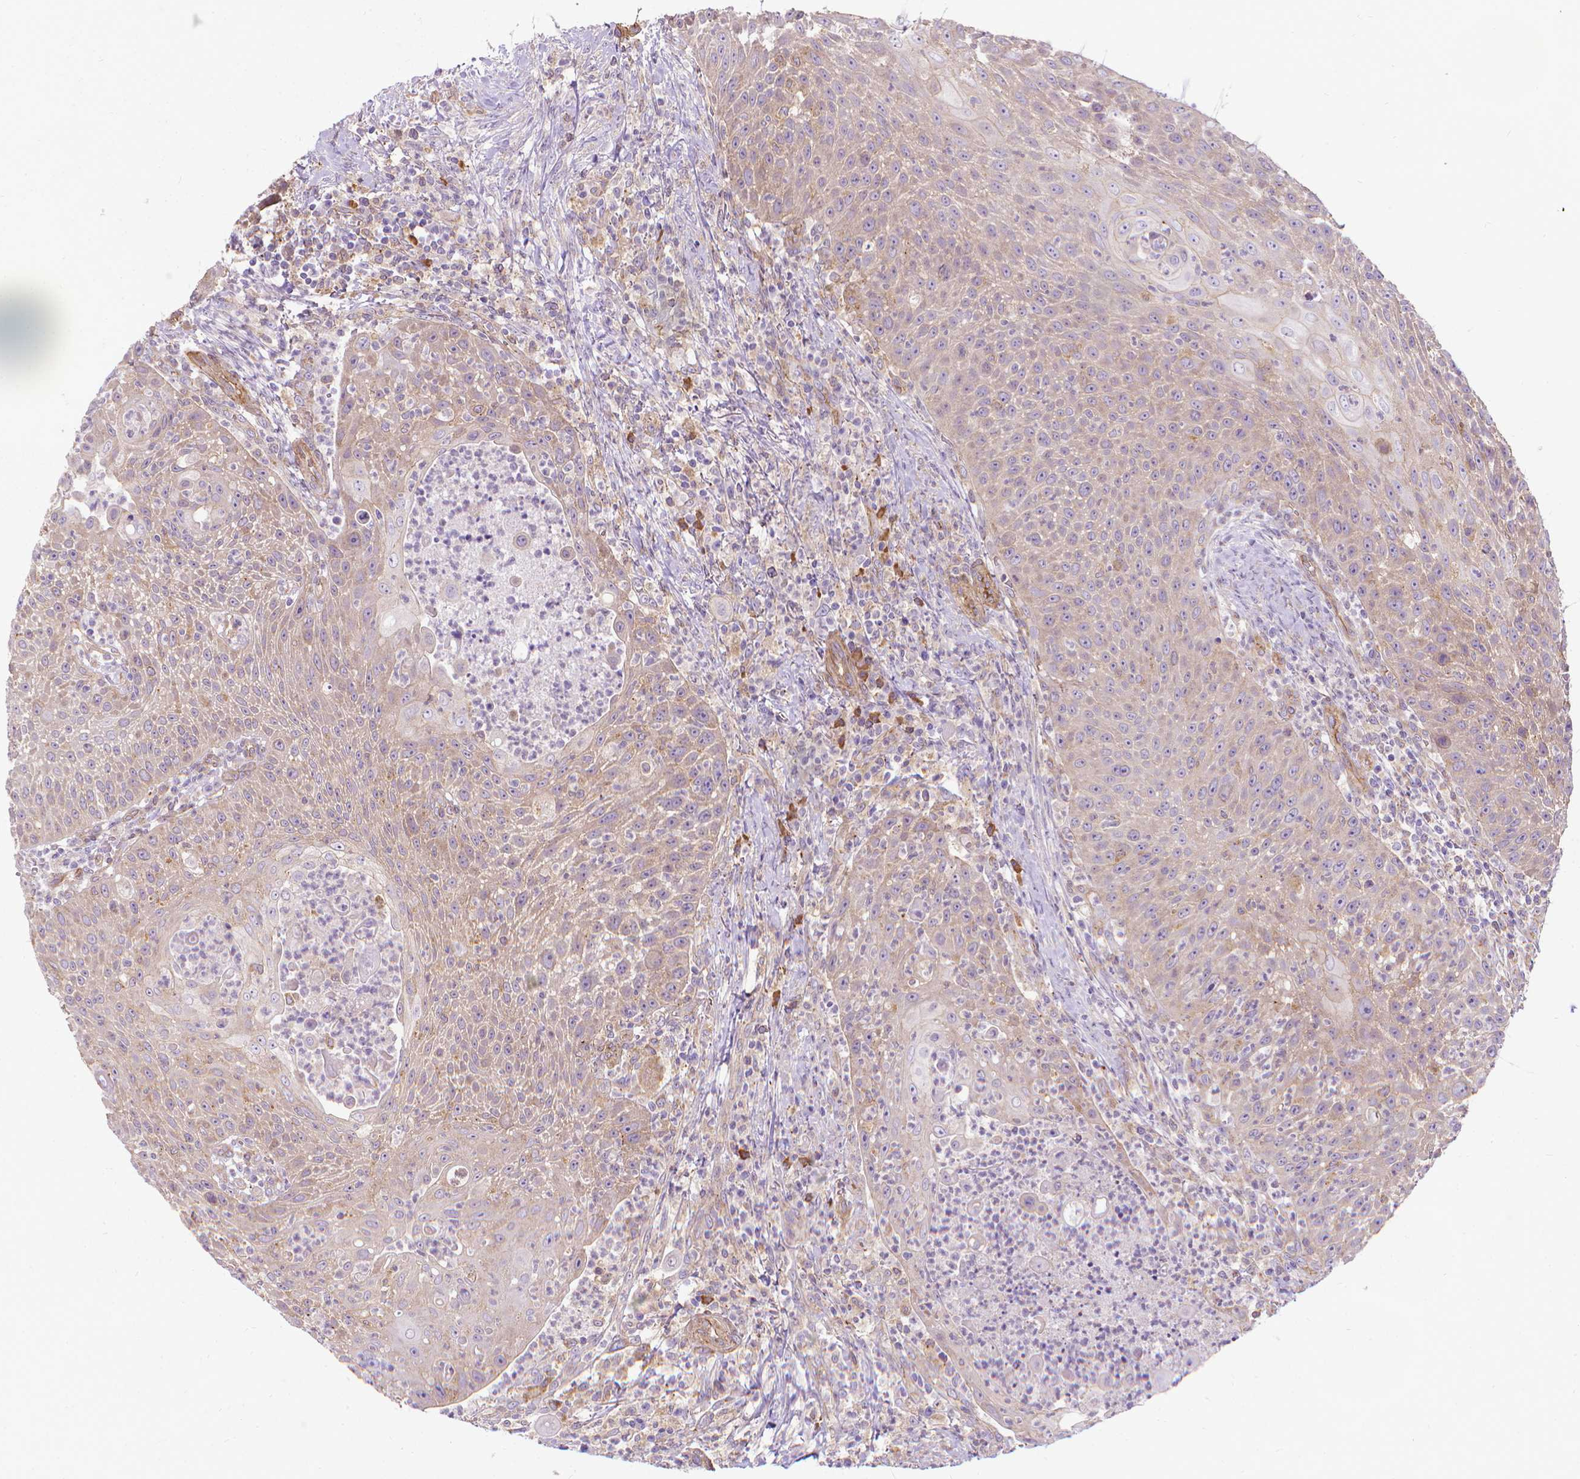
{"staining": {"intensity": "weak", "quantity": ">75%", "location": "cytoplasmic/membranous"}, "tissue": "head and neck cancer", "cell_type": "Tumor cells", "image_type": "cancer", "snomed": [{"axis": "morphology", "description": "Squamous cell carcinoma, NOS"}, {"axis": "topography", "description": "Head-Neck"}], "caption": "Protein analysis of head and neck cancer tissue displays weak cytoplasmic/membranous positivity in approximately >75% of tumor cells. Using DAB (brown) and hematoxylin (blue) stains, captured at high magnification using brightfield microscopy.", "gene": "CFAP299", "patient": {"sex": "male", "age": 69}}